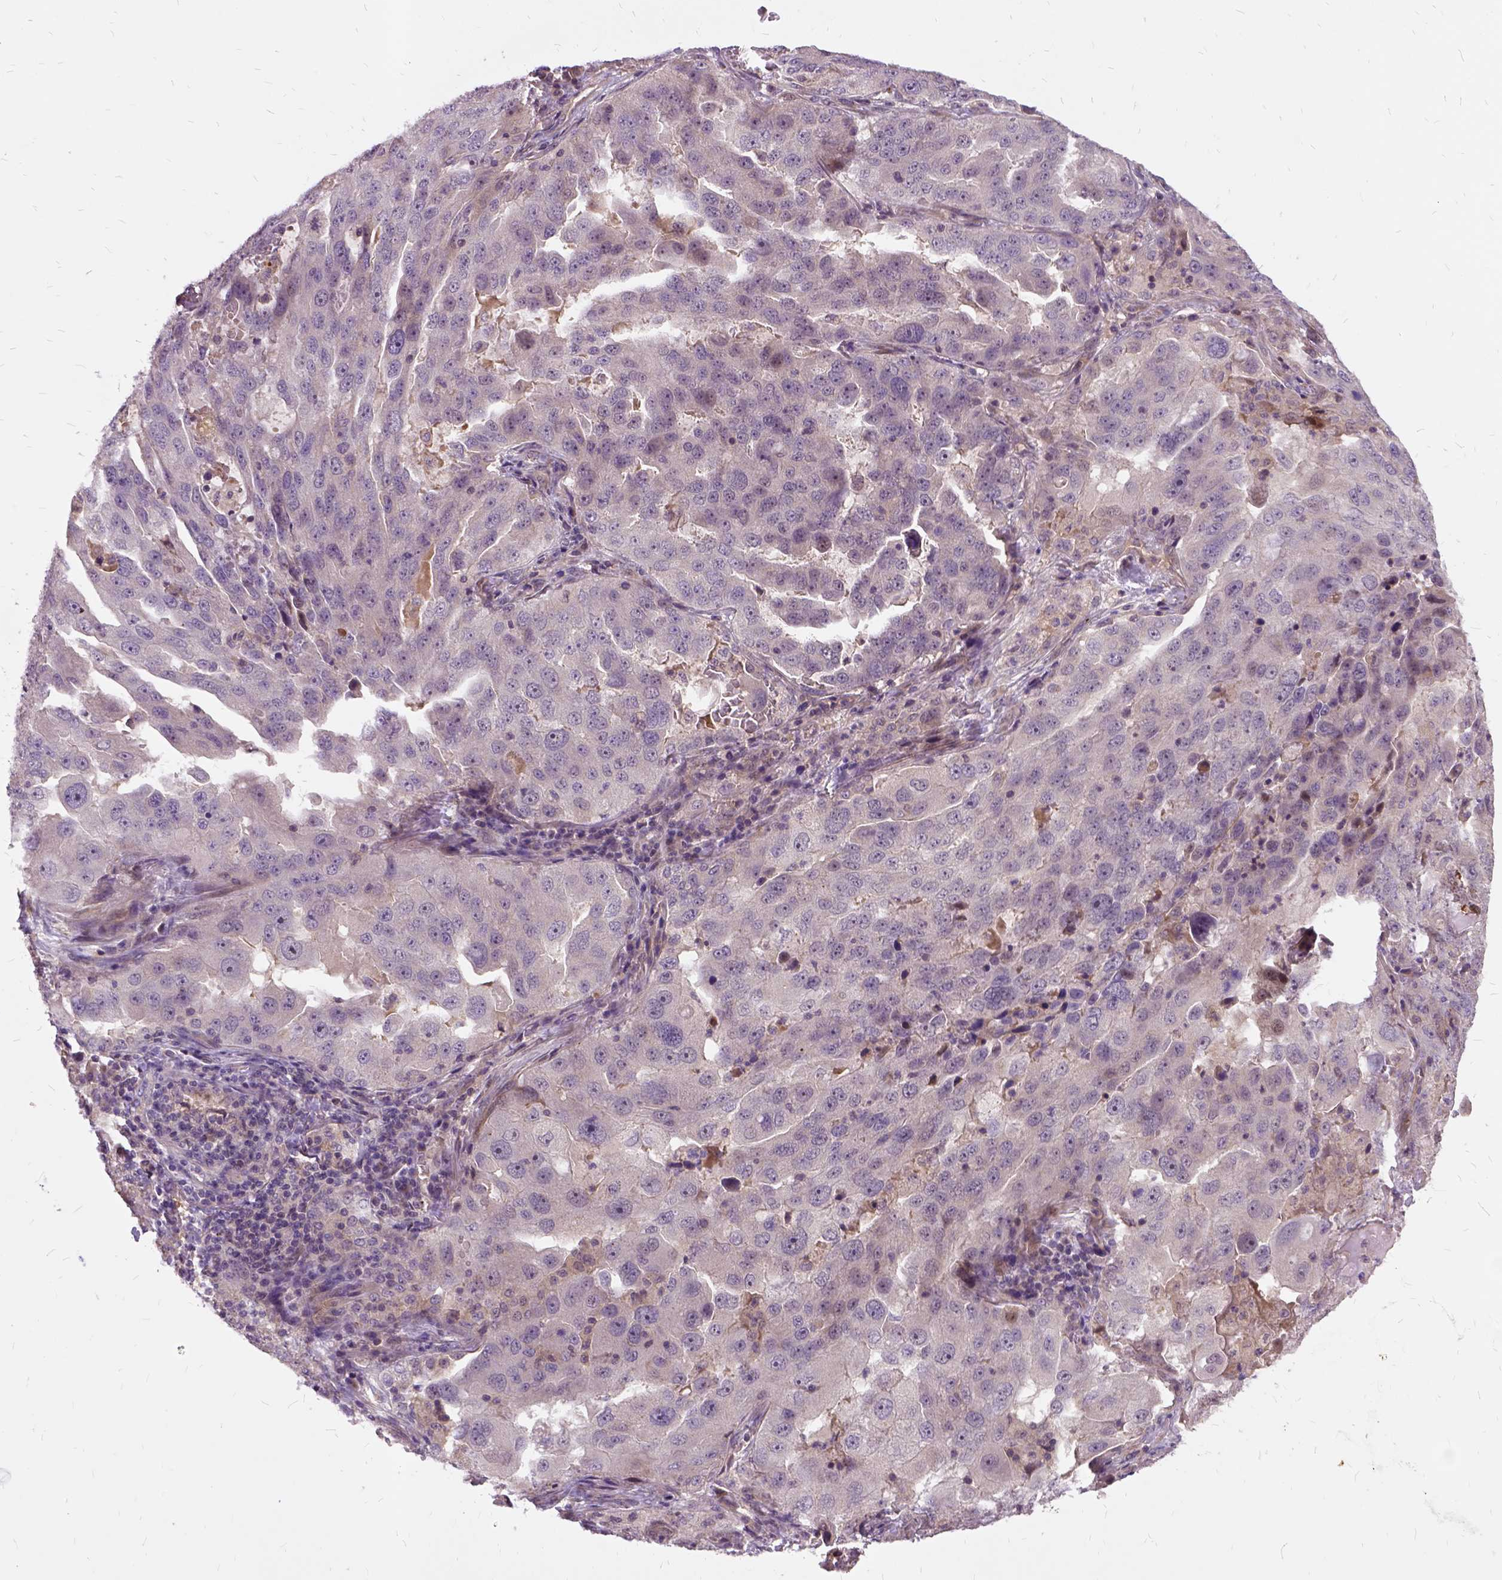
{"staining": {"intensity": "negative", "quantity": "none", "location": "none"}, "tissue": "lung cancer", "cell_type": "Tumor cells", "image_type": "cancer", "snomed": [{"axis": "morphology", "description": "Adenocarcinoma, NOS"}, {"axis": "topography", "description": "Lung"}], "caption": "High power microscopy micrograph of an IHC image of lung cancer (adenocarcinoma), revealing no significant positivity in tumor cells. (DAB (3,3'-diaminobenzidine) IHC, high magnification).", "gene": "ILRUN", "patient": {"sex": "female", "age": 61}}